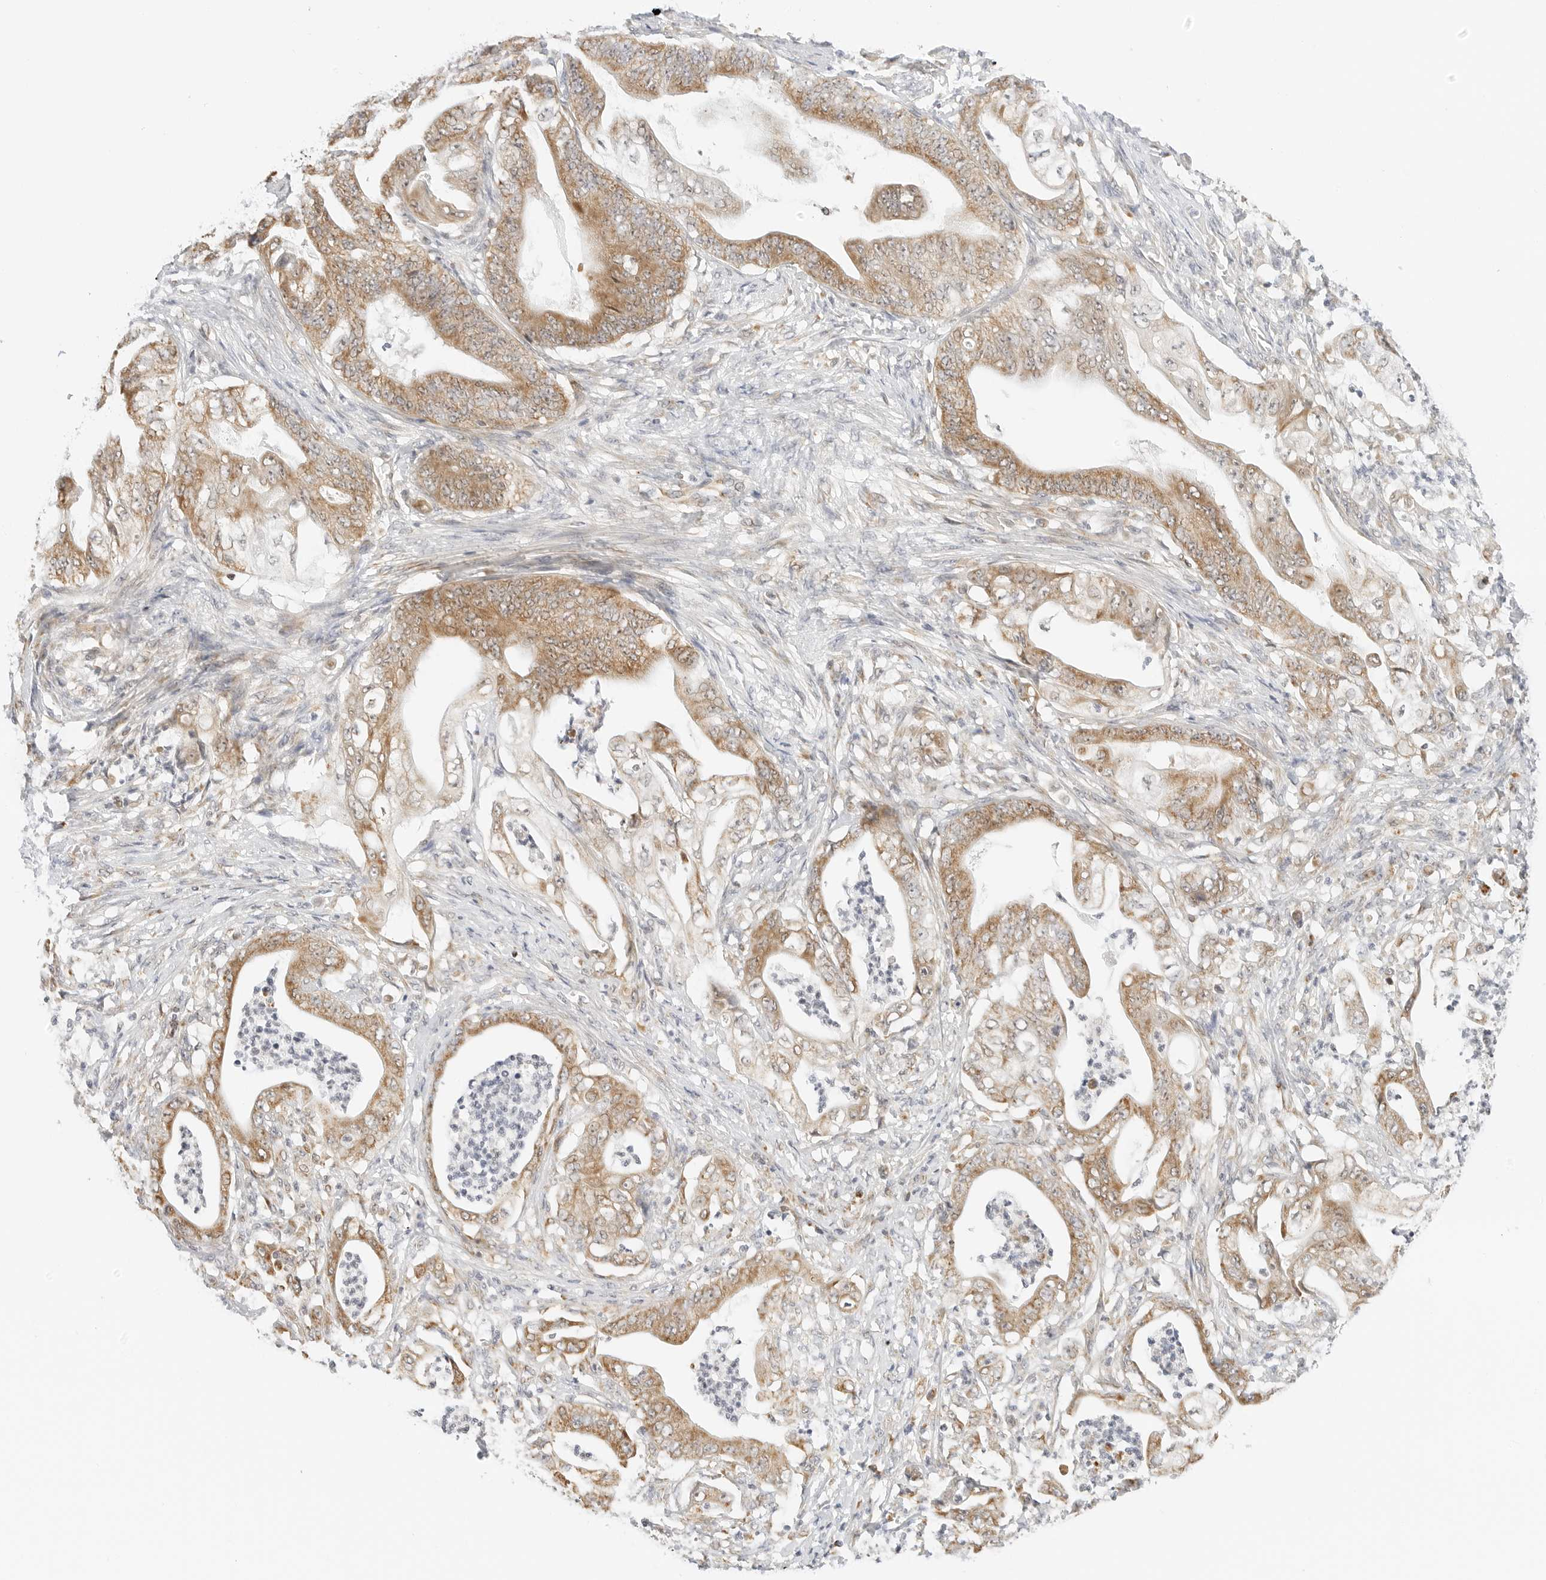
{"staining": {"intensity": "moderate", "quantity": ">75%", "location": "cytoplasmic/membranous"}, "tissue": "stomach cancer", "cell_type": "Tumor cells", "image_type": "cancer", "snomed": [{"axis": "morphology", "description": "Adenocarcinoma, NOS"}, {"axis": "topography", "description": "Stomach"}], "caption": "A micrograph showing moderate cytoplasmic/membranous positivity in approximately >75% of tumor cells in stomach cancer (adenocarcinoma), as visualized by brown immunohistochemical staining.", "gene": "GORAB", "patient": {"sex": "female", "age": 73}}